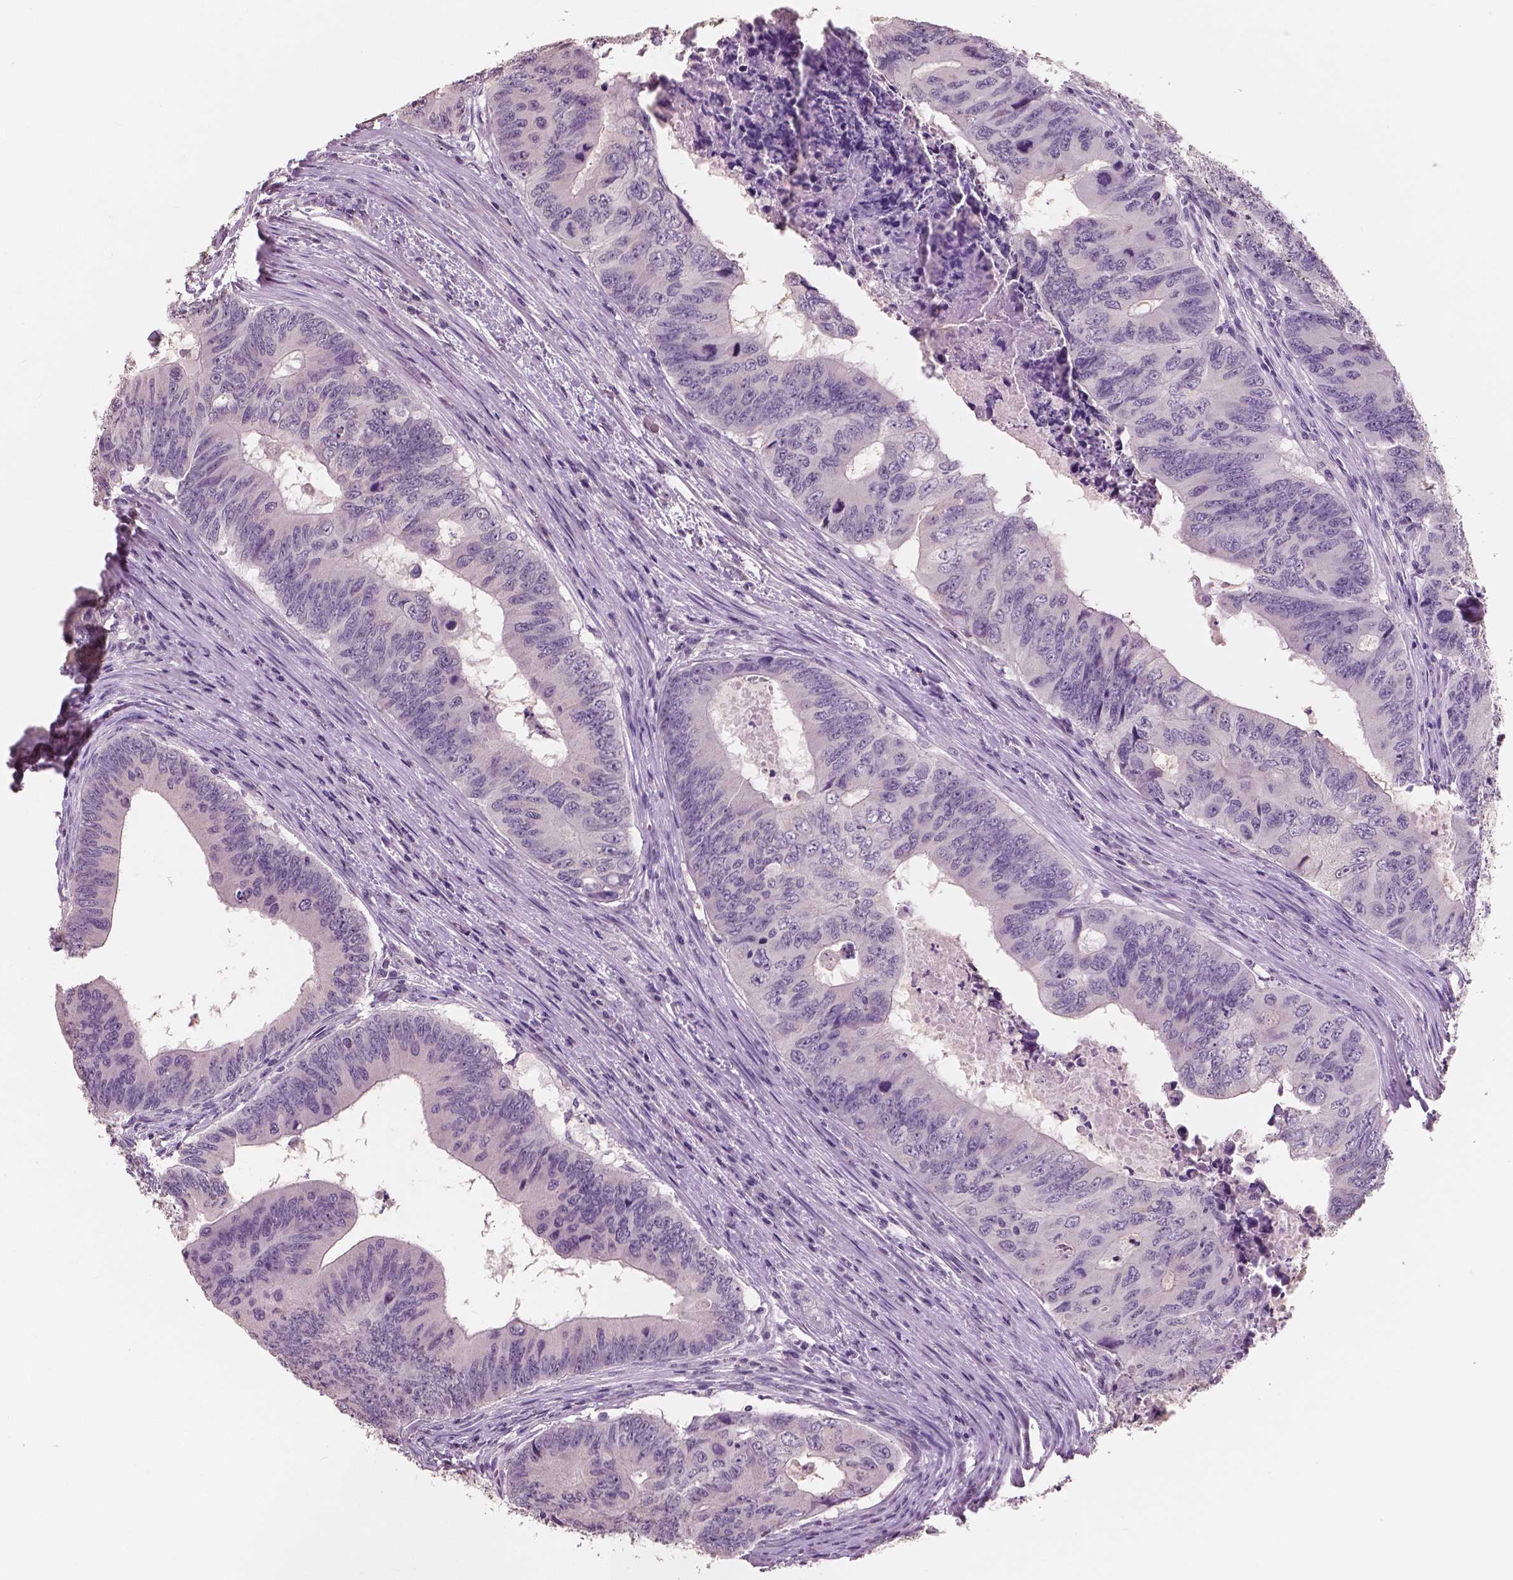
{"staining": {"intensity": "negative", "quantity": "none", "location": "none"}, "tissue": "colorectal cancer", "cell_type": "Tumor cells", "image_type": "cancer", "snomed": [{"axis": "morphology", "description": "Adenocarcinoma, NOS"}, {"axis": "topography", "description": "Colon"}], "caption": "Immunohistochemical staining of colorectal cancer displays no significant staining in tumor cells.", "gene": "NECAB1", "patient": {"sex": "male", "age": 53}}